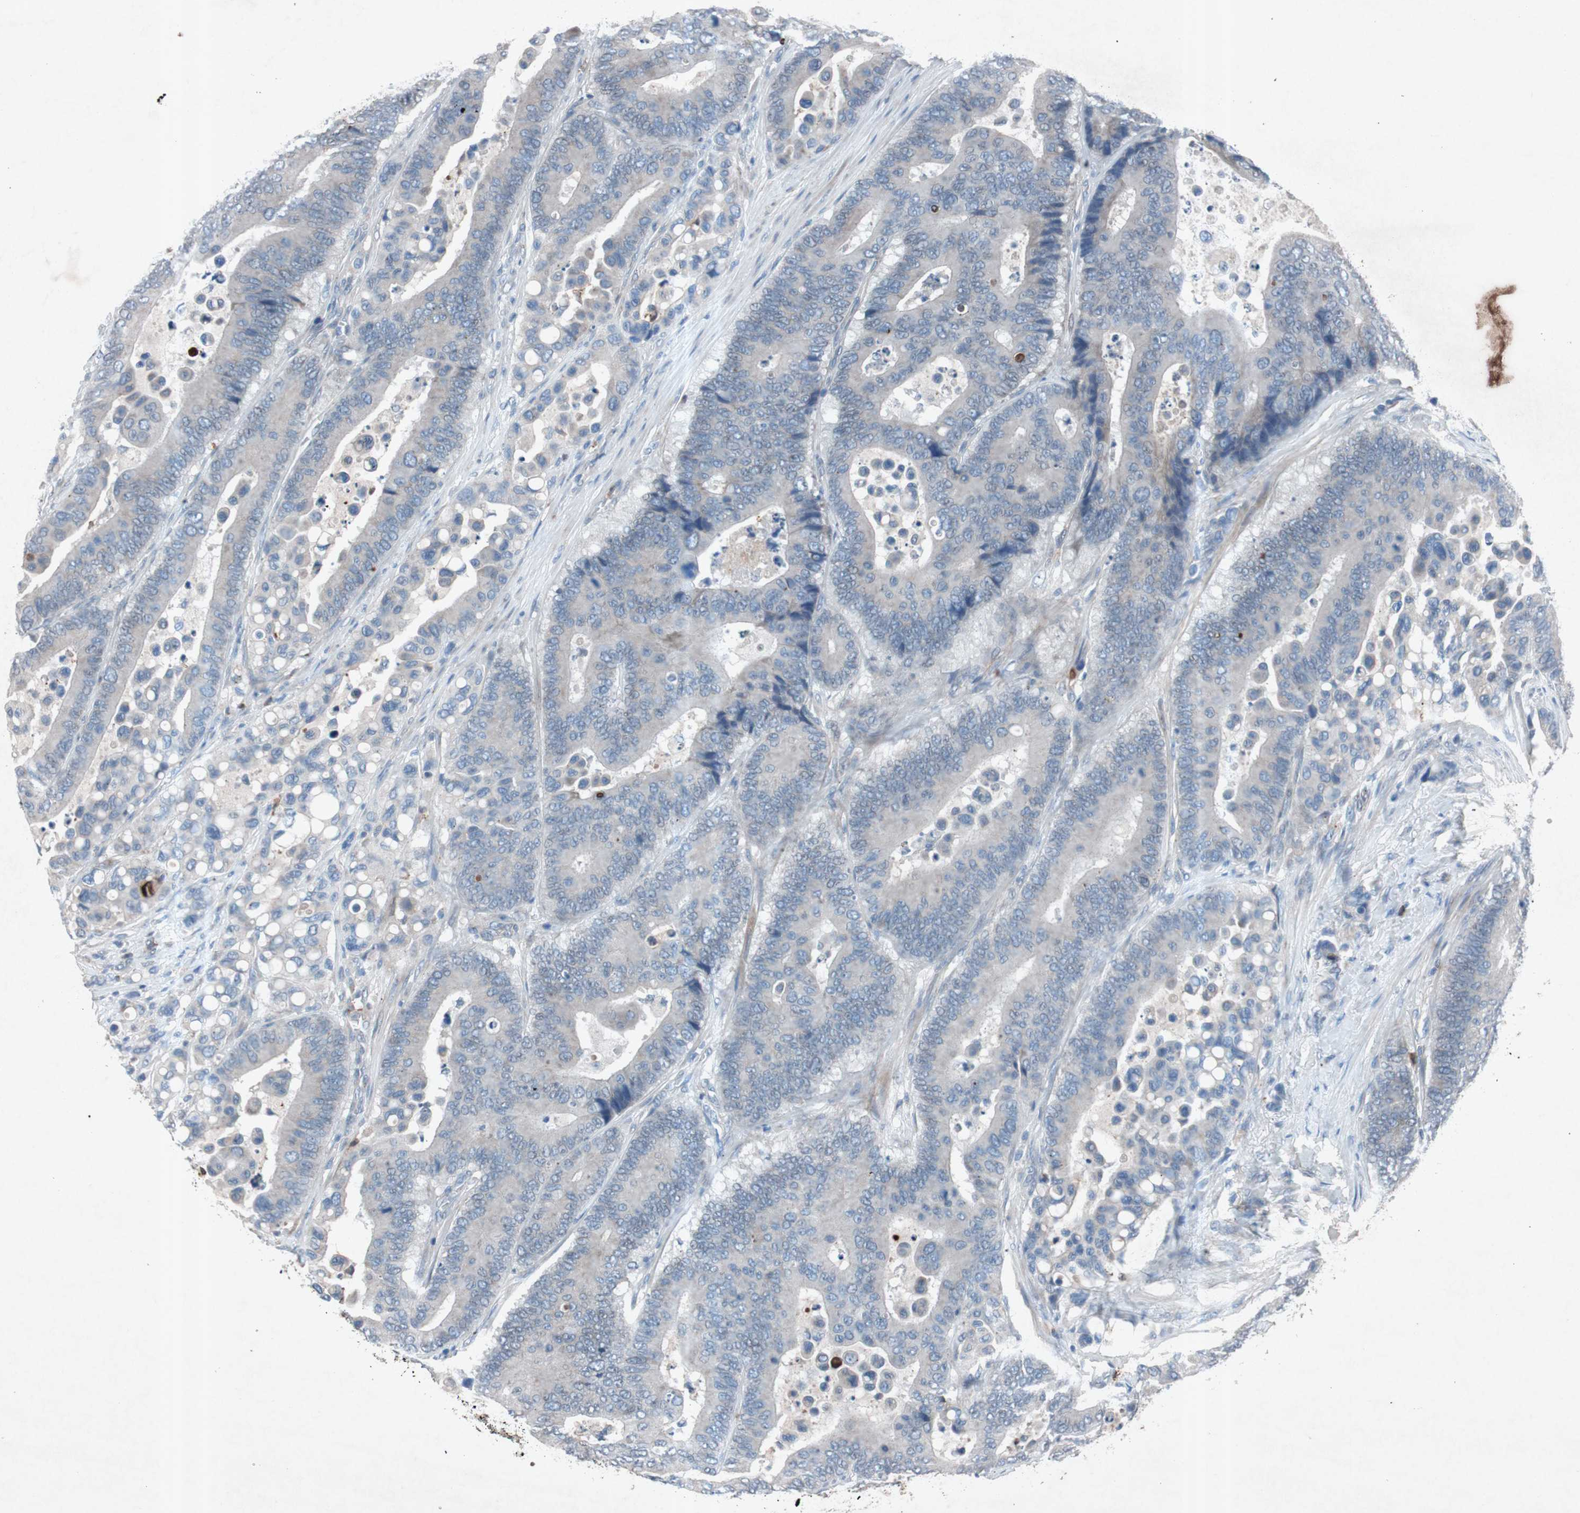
{"staining": {"intensity": "weak", "quantity": "25%-75%", "location": "cytoplasmic/membranous"}, "tissue": "colorectal cancer", "cell_type": "Tumor cells", "image_type": "cancer", "snomed": [{"axis": "morphology", "description": "Normal tissue, NOS"}, {"axis": "morphology", "description": "Adenocarcinoma, NOS"}, {"axis": "topography", "description": "Colon"}], "caption": "Immunohistochemistry histopathology image of neoplastic tissue: colorectal cancer (adenocarcinoma) stained using immunohistochemistry shows low levels of weak protein expression localized specifically in the cytoplasmic/membranous of tumor cells, appearing as a cytoplasmic/membranous brown color.", "gene": "GRB7", "patient": {"sex": "male", "age": 82}}